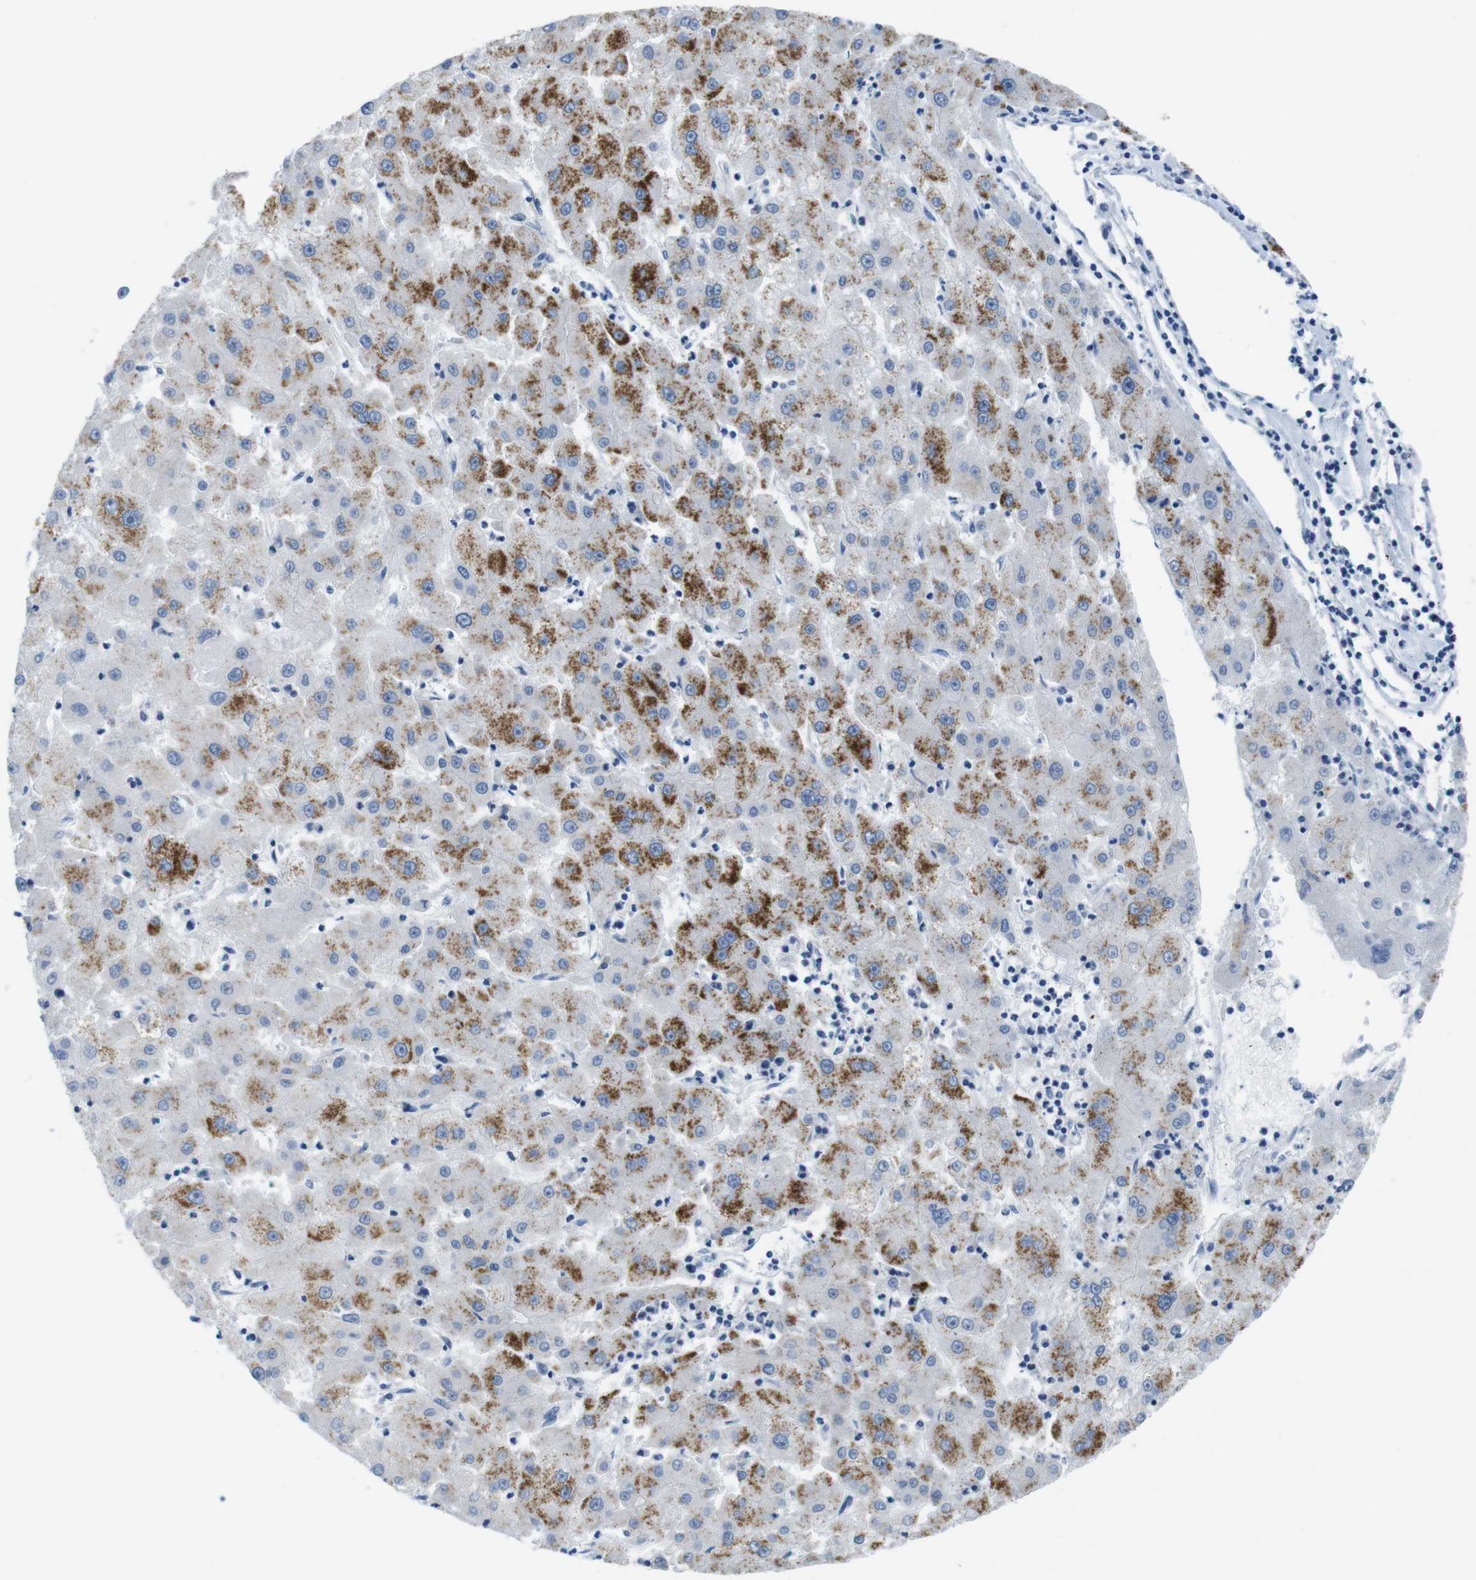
{"staining": {"intensity": "moderate", "quantity": ">75%", "location": "cytoplasmic/membranous"}, "tissue": "liver cancer", "cell_type": "Tumor cells", "image_type": "cancer", "snomed": [{"axis": "morphology", "description": "Carcinoma, Hepatocellular, NOS"}, {"axis": "topography", "description": "Liver"}], "caption": "Immunohistochemical staining of human liver hepatocellular carcinoma exhibits medium levels of moderate cytoplasmic/membranous positivity in about >75% of tumor cells.", "gene": "GOLGA2", "patient": {"sex": "male", "age": 72}}